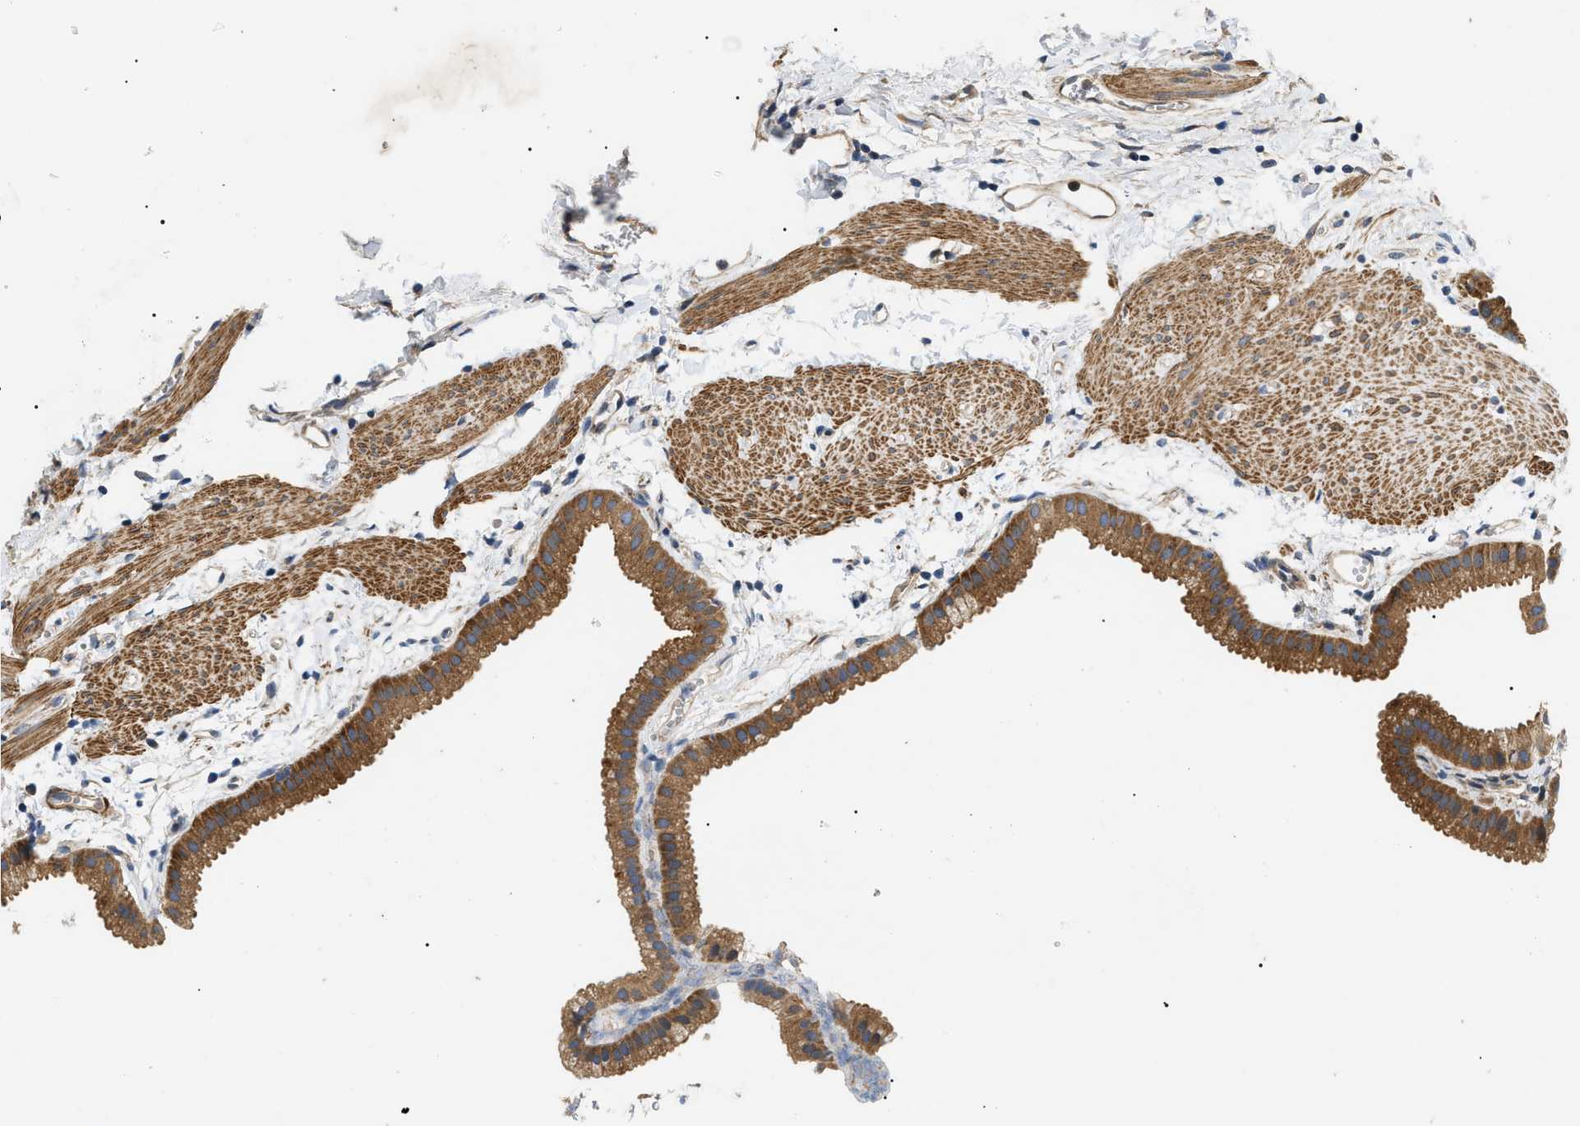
{"staining": {"intensity": "moderate", "quantity": ">75%", "location": "cytoplasmic/membranous"}, "tissue": "gallbladder", "cell_type": "Glandular cells", "image_type": "normal", "snomed": [{"axis": "morphology", "description": "Normal tissue, NOS"}, {"axis": "topography", "description": "Gallbladder"}], "caption": "Immunohistochemistry (IHC) of unremarkable gallbladder shows medium levels of moderate cytoplasmic/membranous positivity in about >75% of glandular cells. (DAB = brown stain, brightfield microscopy at high magnification).", "gene": "PPM1B", "patient": {"sex": "female", "age": 64}}